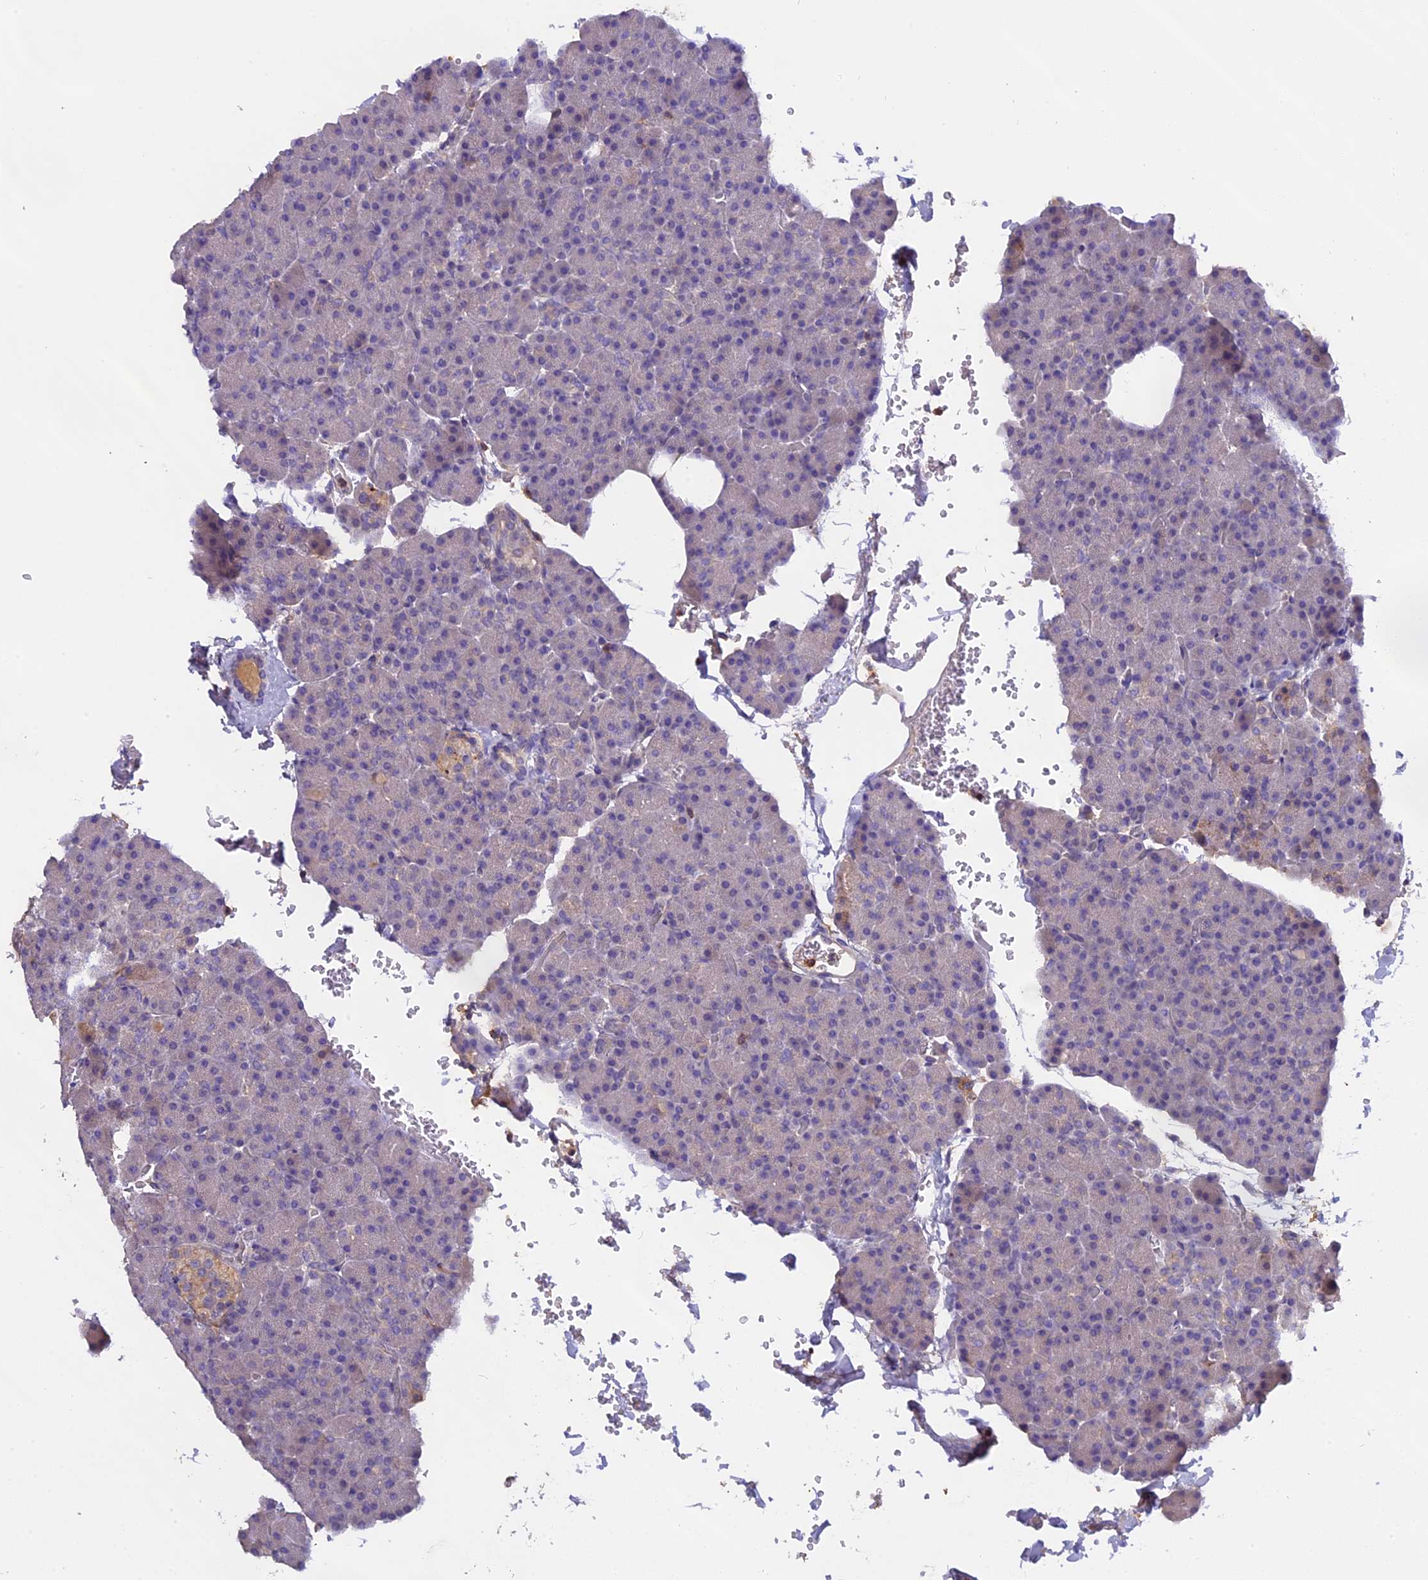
{"staining": {"intensity": "negative", "quantity": "none", "location": "none"}, "tissue": "pancreas", "cell_type": "Exocrine glandular cells", "image_type": "normal", "snomed": [{"axis": "morphology", "description": "Normal tissue, NOS"}, {"axis": "topography", "description": "Pancreas"}], "caption": "Immunohistochemistry image of benign pancreas: human pancreas stained with DAB (3,3'-diaminobenzidine) shows no significant protein expression in exocrine glandular cells. The staining was performed using DAB to visualize the protein expression in brown, while the nuclei were stained in blue with hematoxylin (Magnification: 20x).", "gene": "CFAP119", "patient": {"sex": "female", "age": 35}}